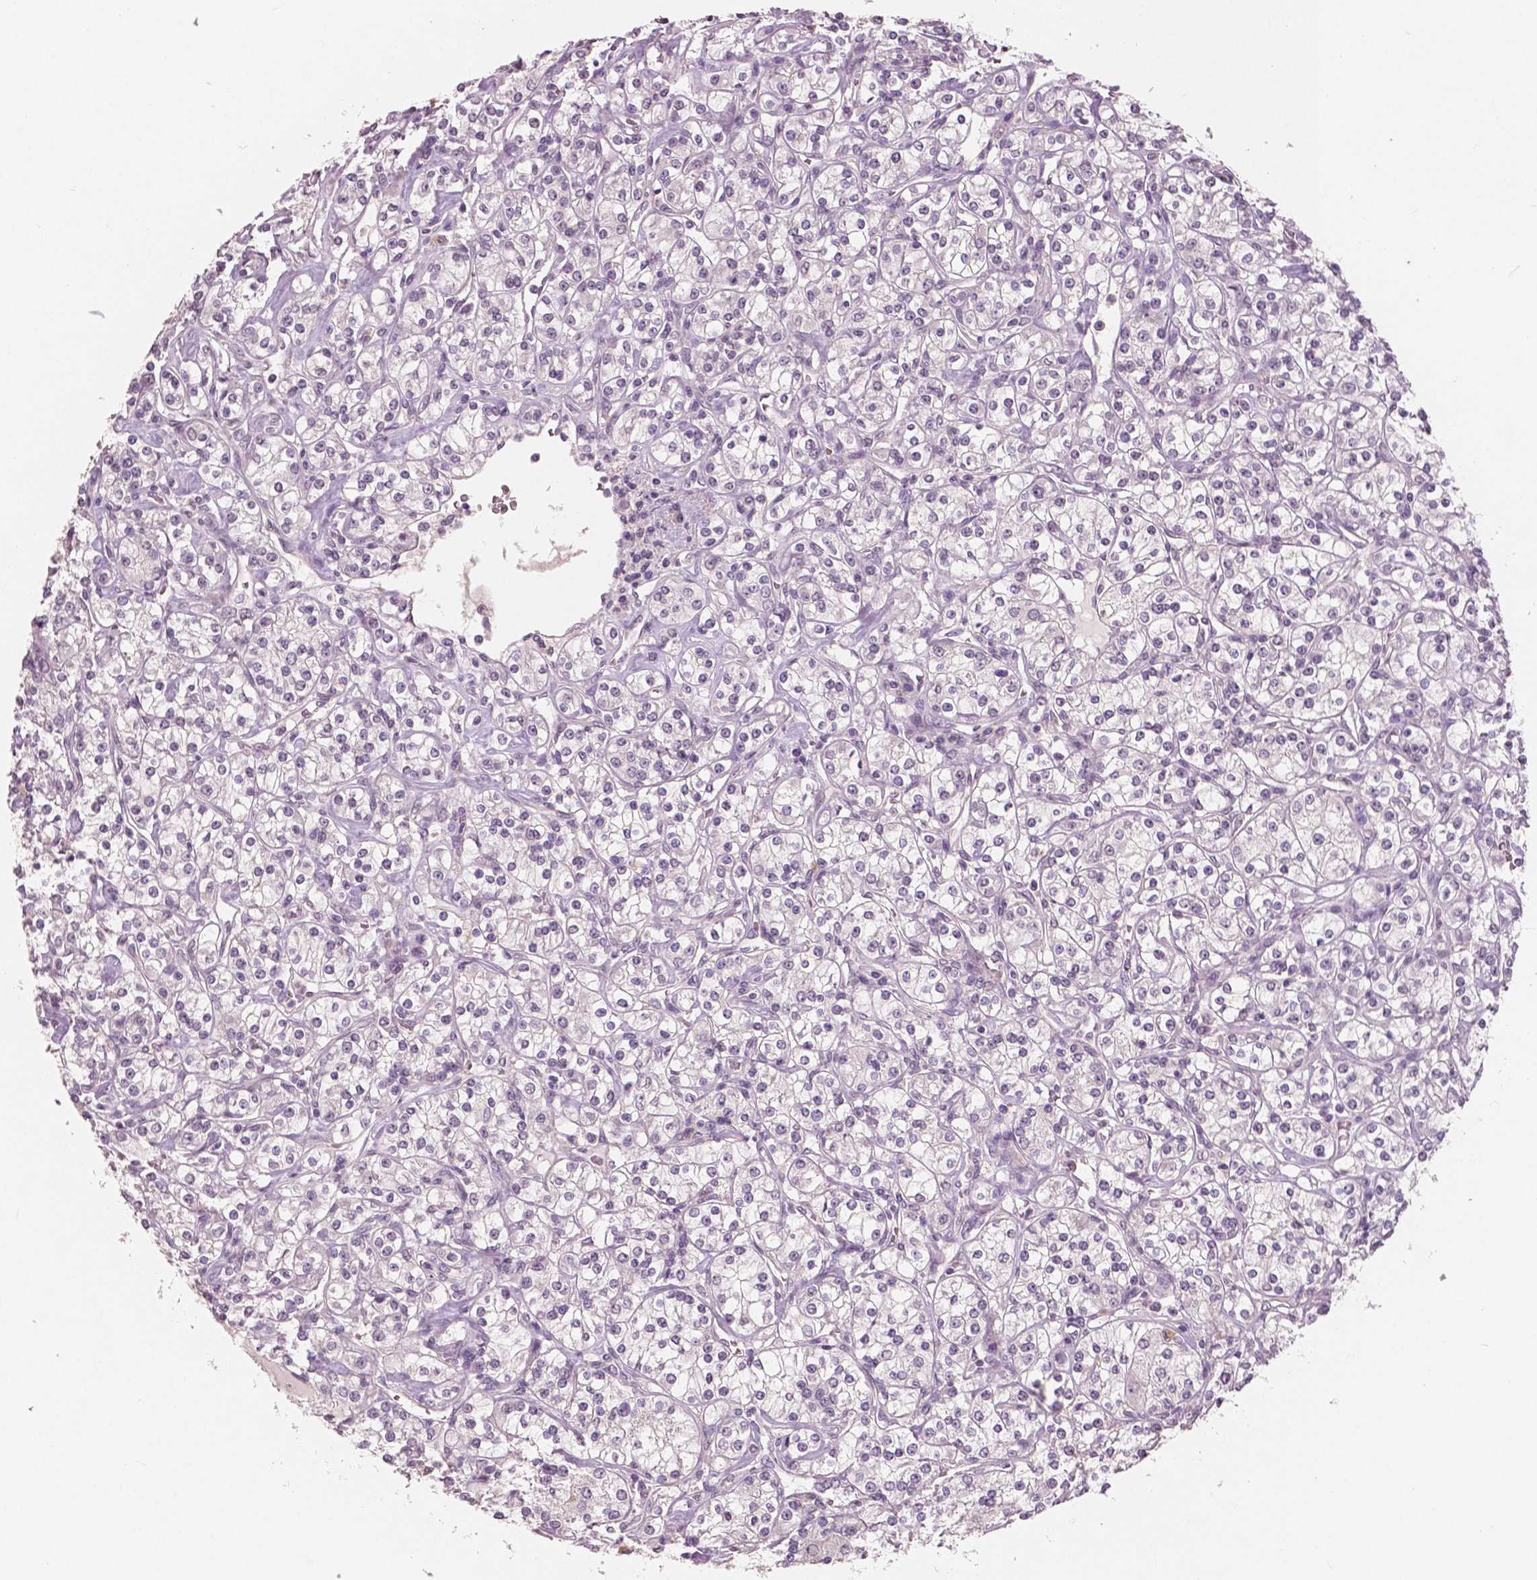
{"staining": {"intensity": "negative", "quantity": "none", "location": "none"}, "tissue": "renal cancer", "cell_type": "Tumor cells", "image_type": "cancer", "snomed": [{"axis": "morphology", "description": "Adenocarcinoma, NOS"}, {"axis": "topography", "description": "Kidney"}], "caption": "Tumor cells show no significant expression in adenocarcinoma (renal). Brightfield microscopy of IHC stained with DAB (3,3'-diaminobenzidine) (brown) and hematoxylin (blue), captured at high magnification.", "gene": "RNASE7", "patient": {"sex": "male", "age": 77}}